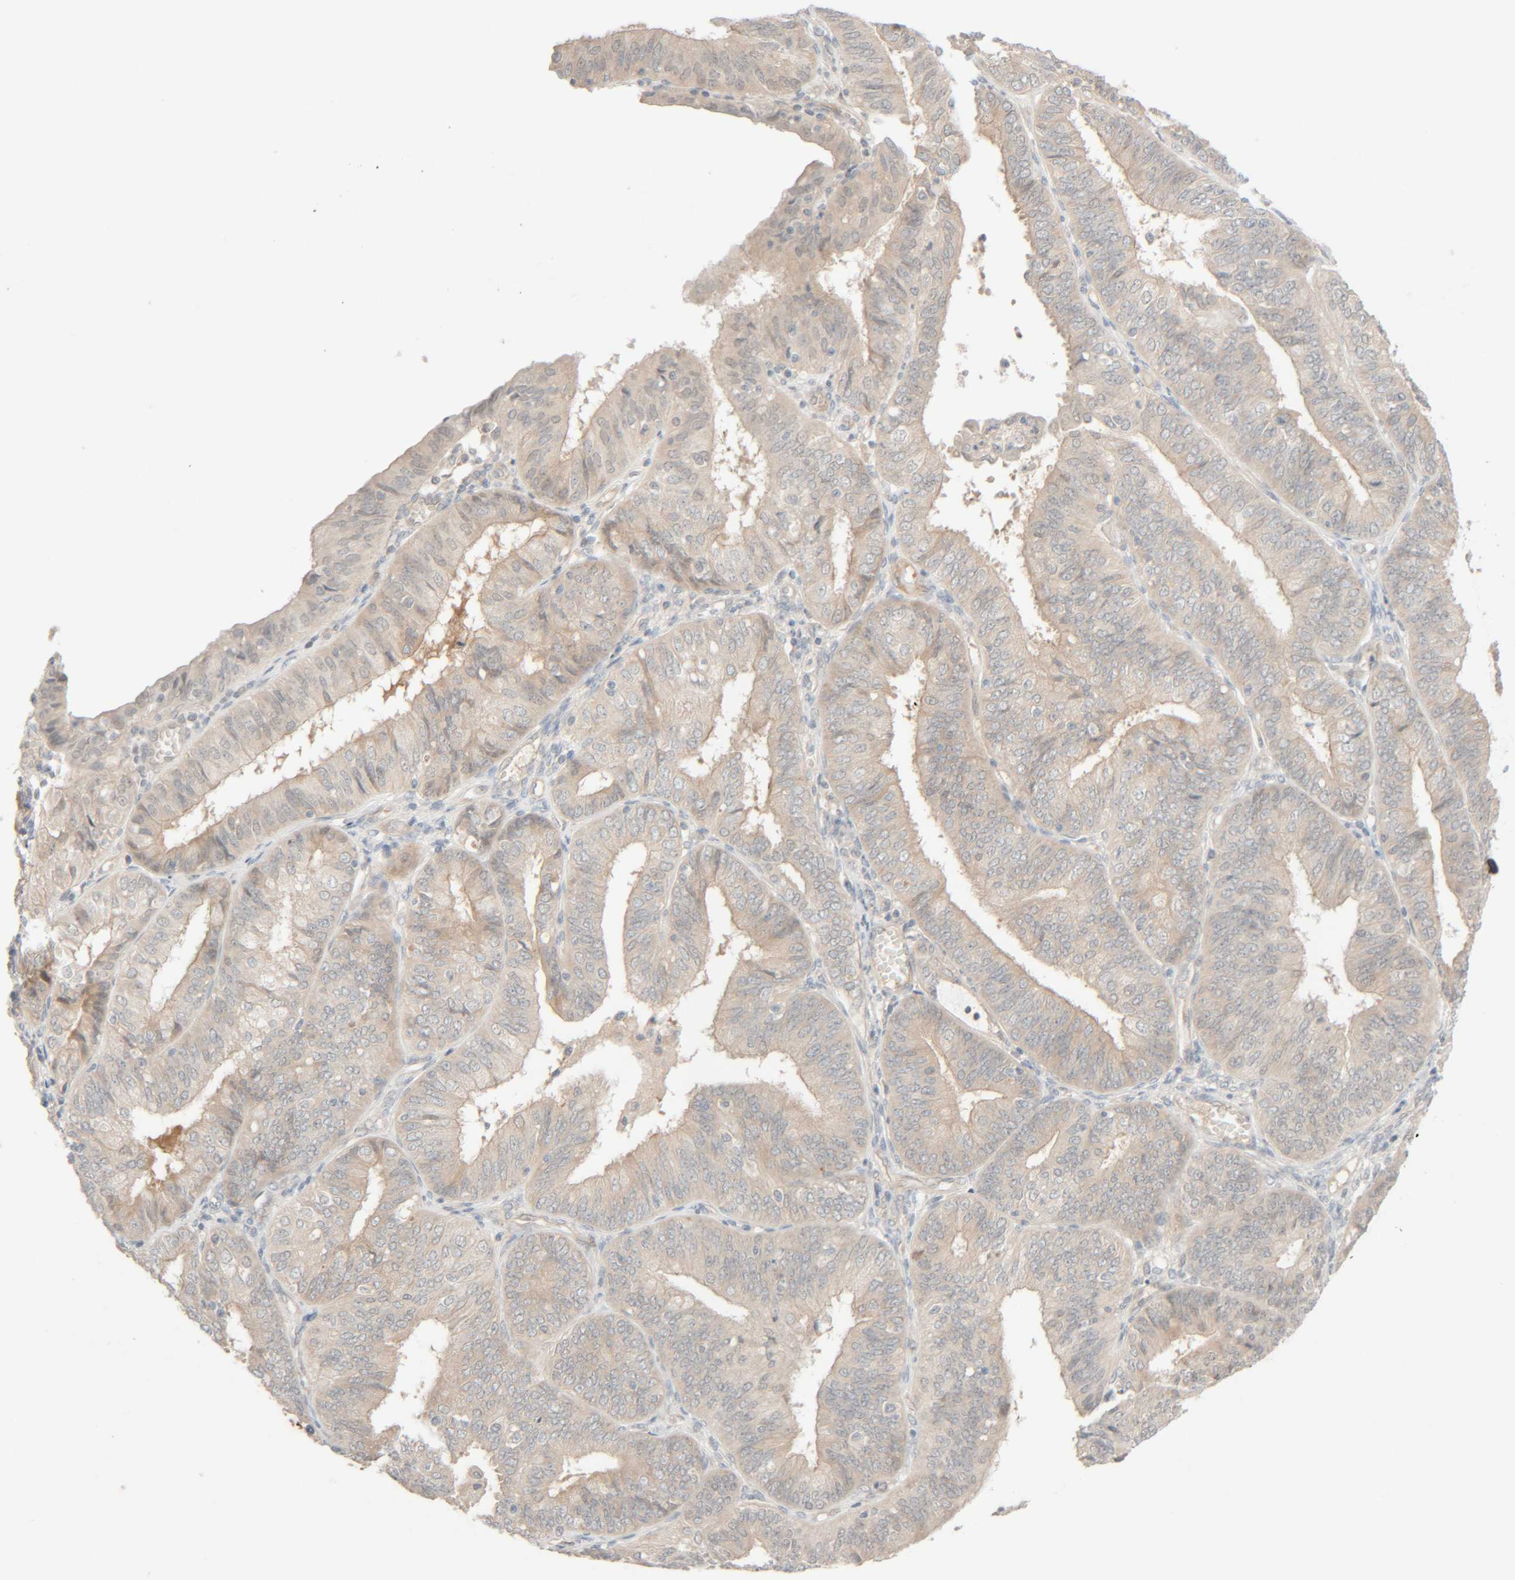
{"staining": {"intensity": "weak", "quantity": "<25%", "location": "cytoplasmic/membranous"}, "tissue": "endometrial cancer", "cell_type": "Tumor cells", "image_type": "cancer", "snomed": [{"axis": "morphology", "description": "Adenocarcinoma, NOS"}, {"axis": "topography", "description": "Endometrium"}], "caption": "An image of human endometrial cancer (adenocarcinoma) is negative for staining in tumor cells.", "gene": "CHKA", "patient": {"sex": "female", "age": 58}}